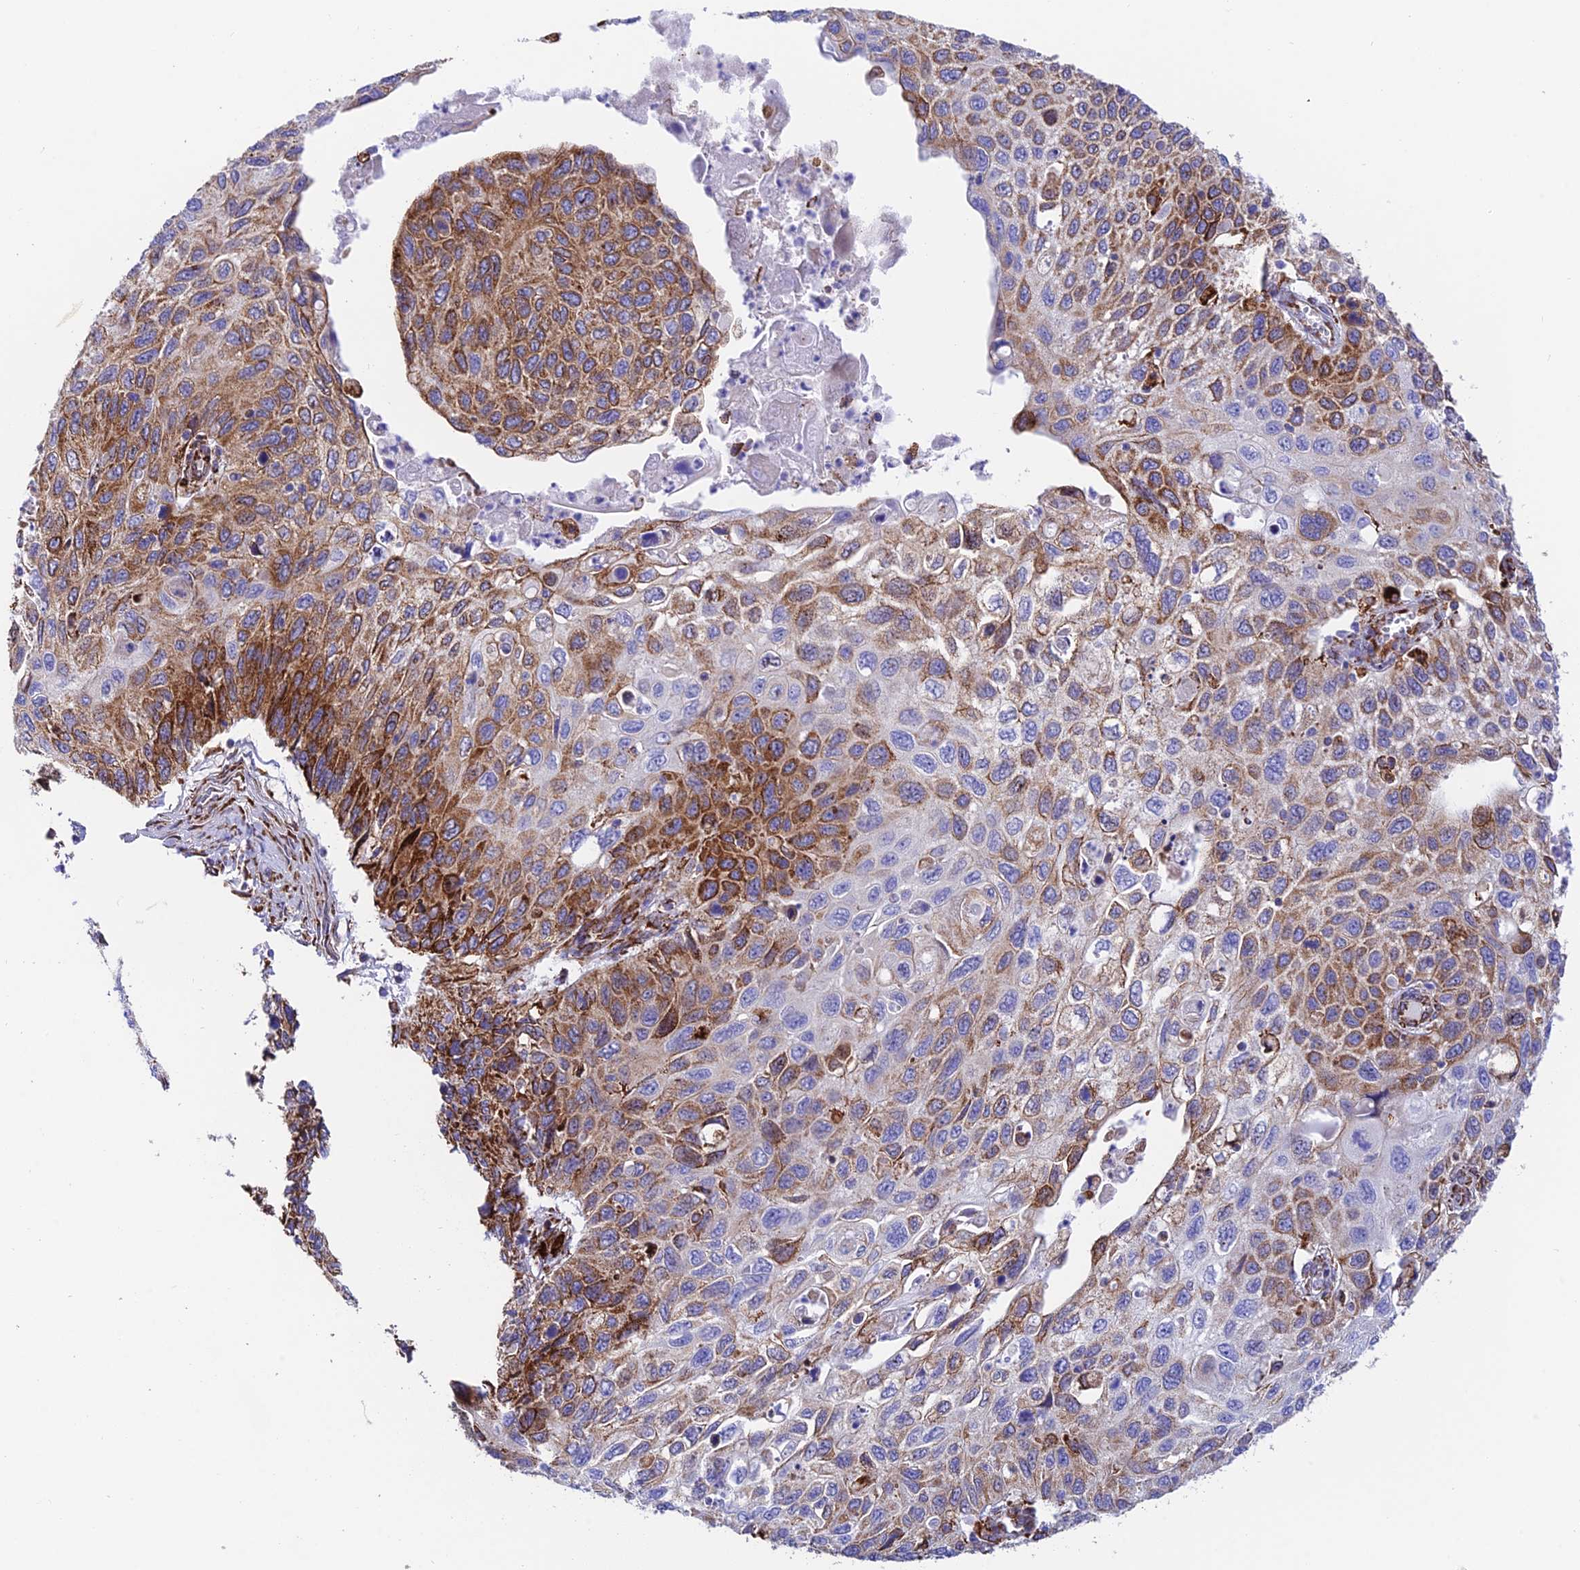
{"staining": {"intensity": "moderate", "quantity": "25%-75%", "location": "cytoplasmic/membranous"}, "tissue": "cervical cancer", "cell_type": "Tumor cells", "image_type": "cancer", "snomed": [{"axis": "morphology", "description": "Squamous cell carcinoma, NOS"}, {"axis": "topography", "description": "Cervix"}], "caption": "Brown immunohistochemical staining in human cervical cancer (squamous cell carcinoma) reveals moderate cytoplasmic/membranous staining in approximately 25%-75% of tumor cells.", "gene": "TUBGCP6", "patient": {"sex": "female", "age": 70}}